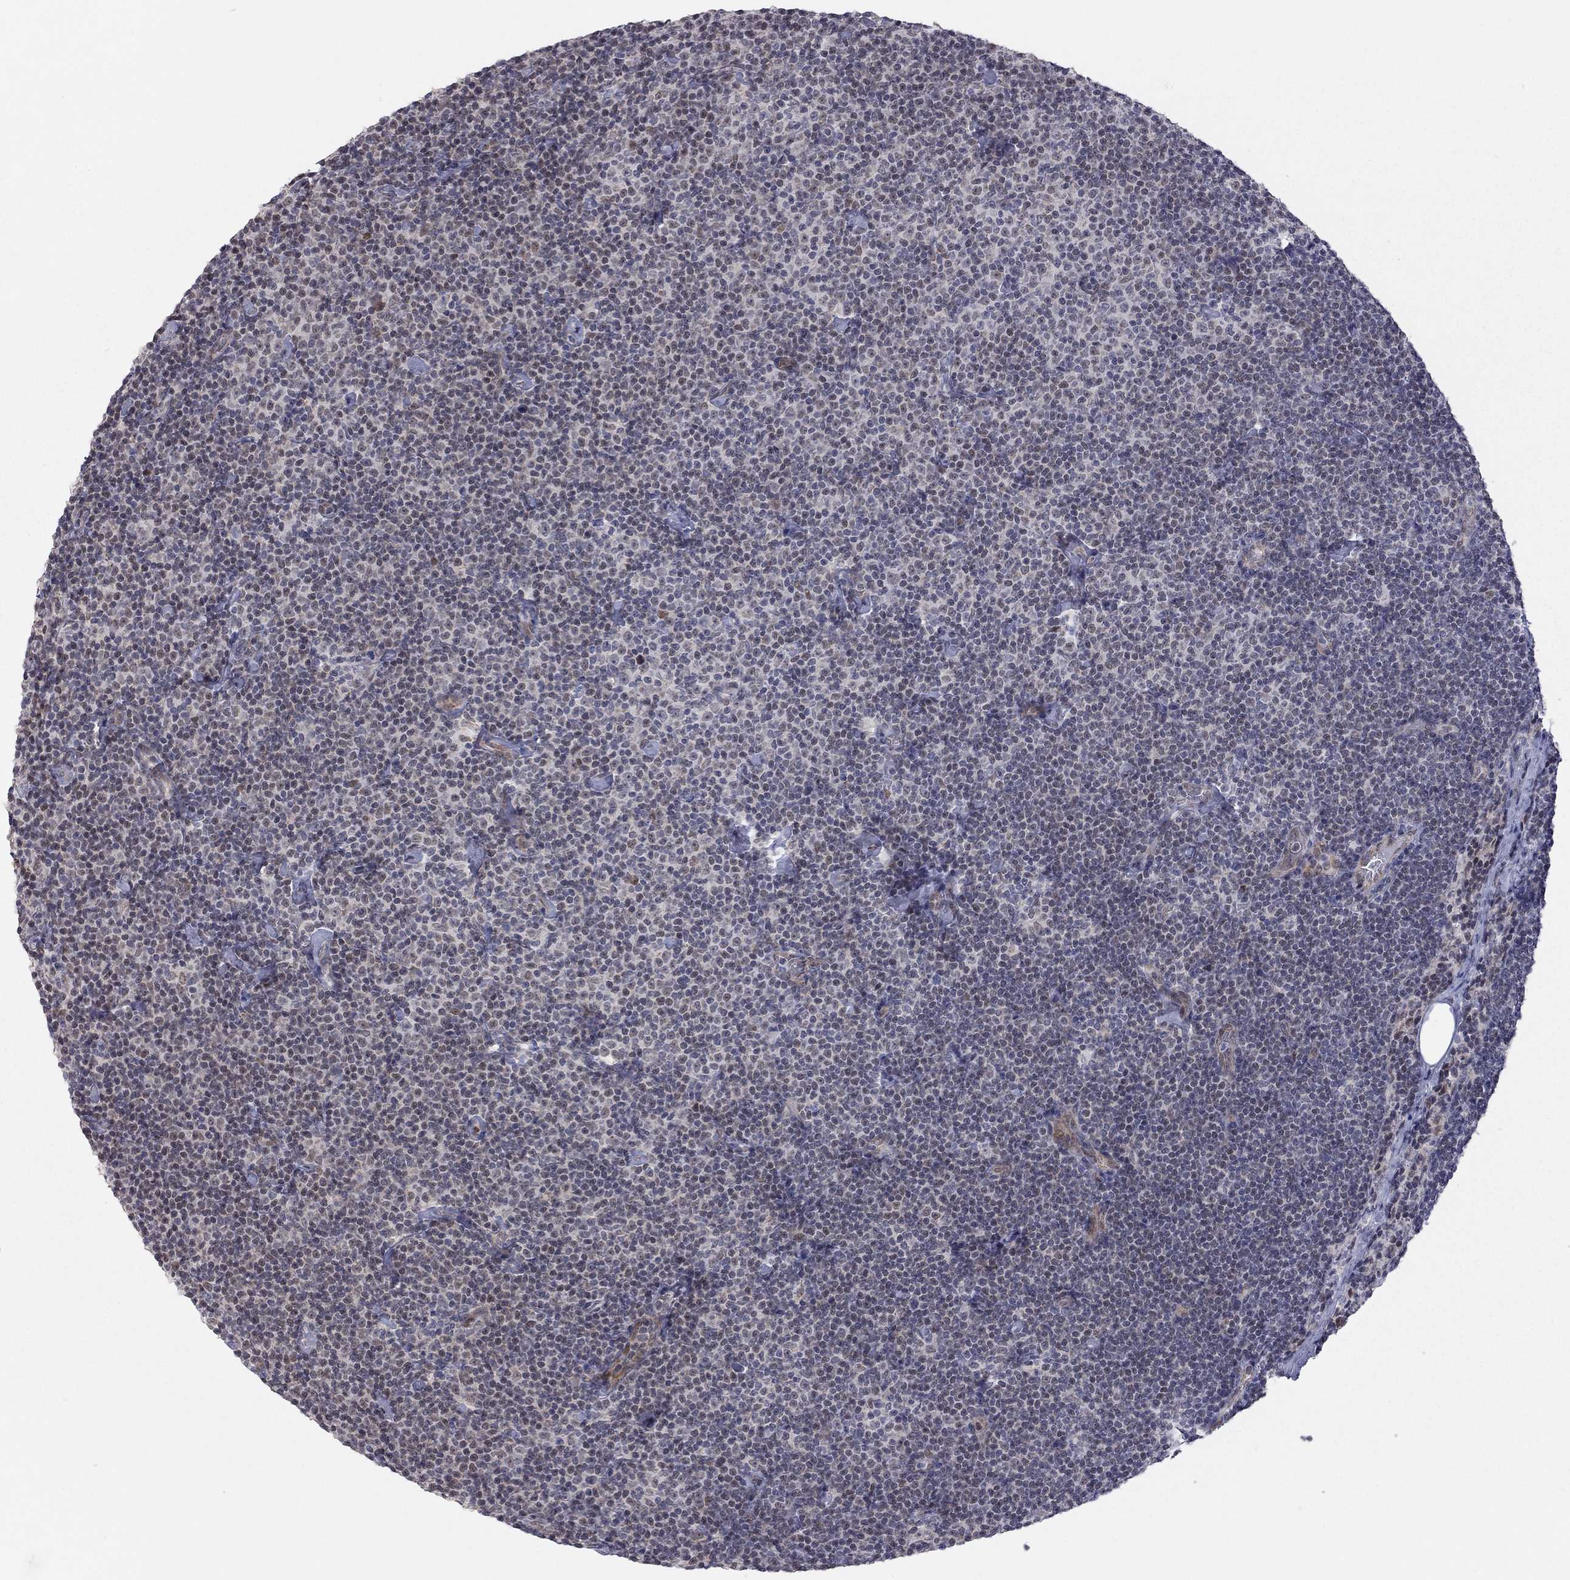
{"staining": {"intensity": "negative", "quantity": "none", "location": "none"}, "tissue": "lymphoma", "cell_type": "Tumor cells", "image_type": "cancer", "snomed": [{"axis": "morphology", "description": "Malignant lymphoma, non-Hodgkin's type, Low grade"}, {"axis": "topography", "description": "Lymph node"}], "caption": "Immunohistochemistry of malignant lymphoma, non-Hodgkin's type (low-grade) reveals no staining in tumor cells. (DAB immunohistochemistry with hematoxylin counter stain).", "gene": "MC3R", "patient": {"sex": "male", "age": 81}}